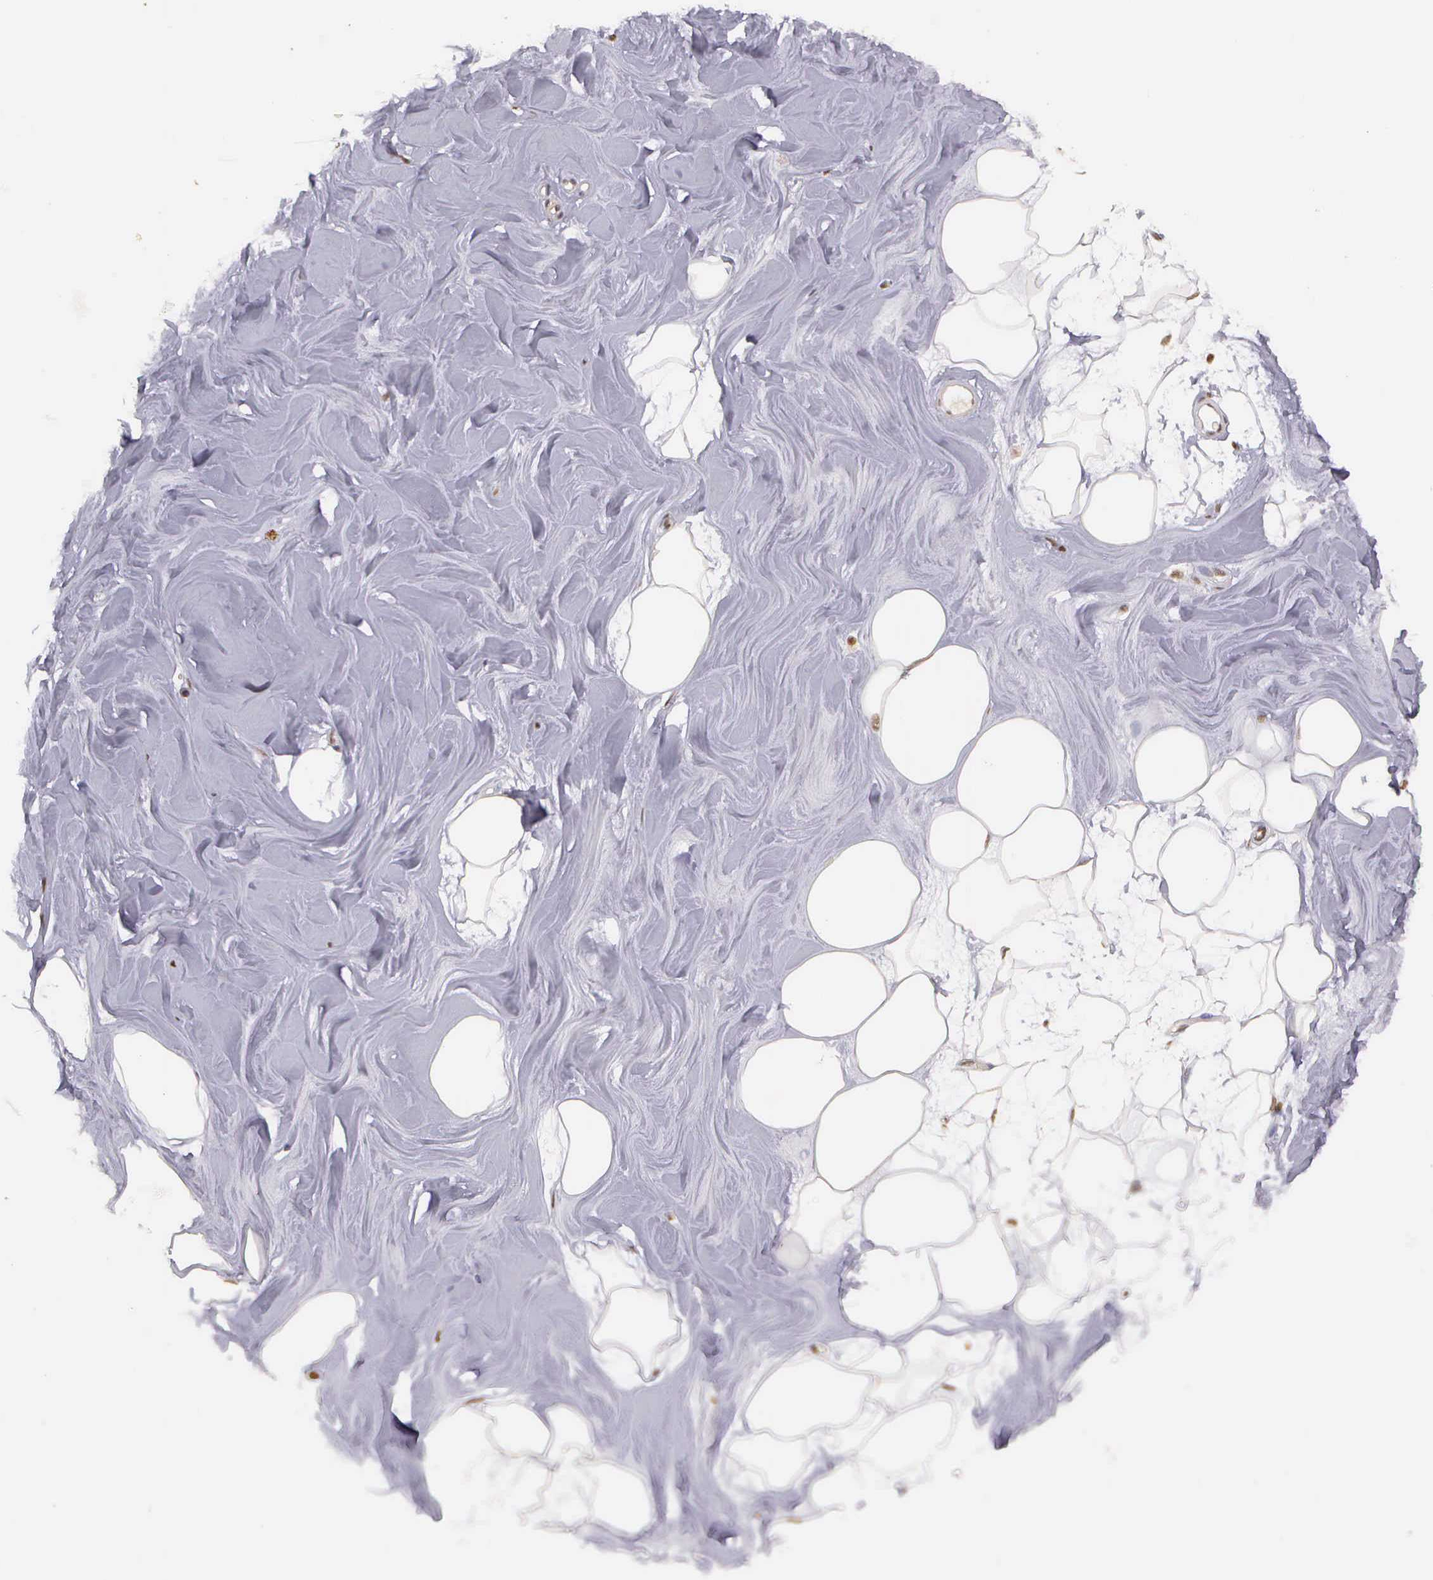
{"staining": {"intensity": "moderate", "quantity": ">75%", "location": "nuclear"}, "tissue": "adipose tissue", "cell_type": "Adipocytes", "image_type": "normal", "snomed": [{"axis": "morphology", "description": "Normal tissue, NOS"}, {"axis": "topography", "description": "Breast"}], "caption": "Protein staining of normal adipose tissue reveals moderate nuclear staining in approximately >75% of adipocytes.", "gene": "ARMCX5", "patient": {"sex": "female", "age": 44}}